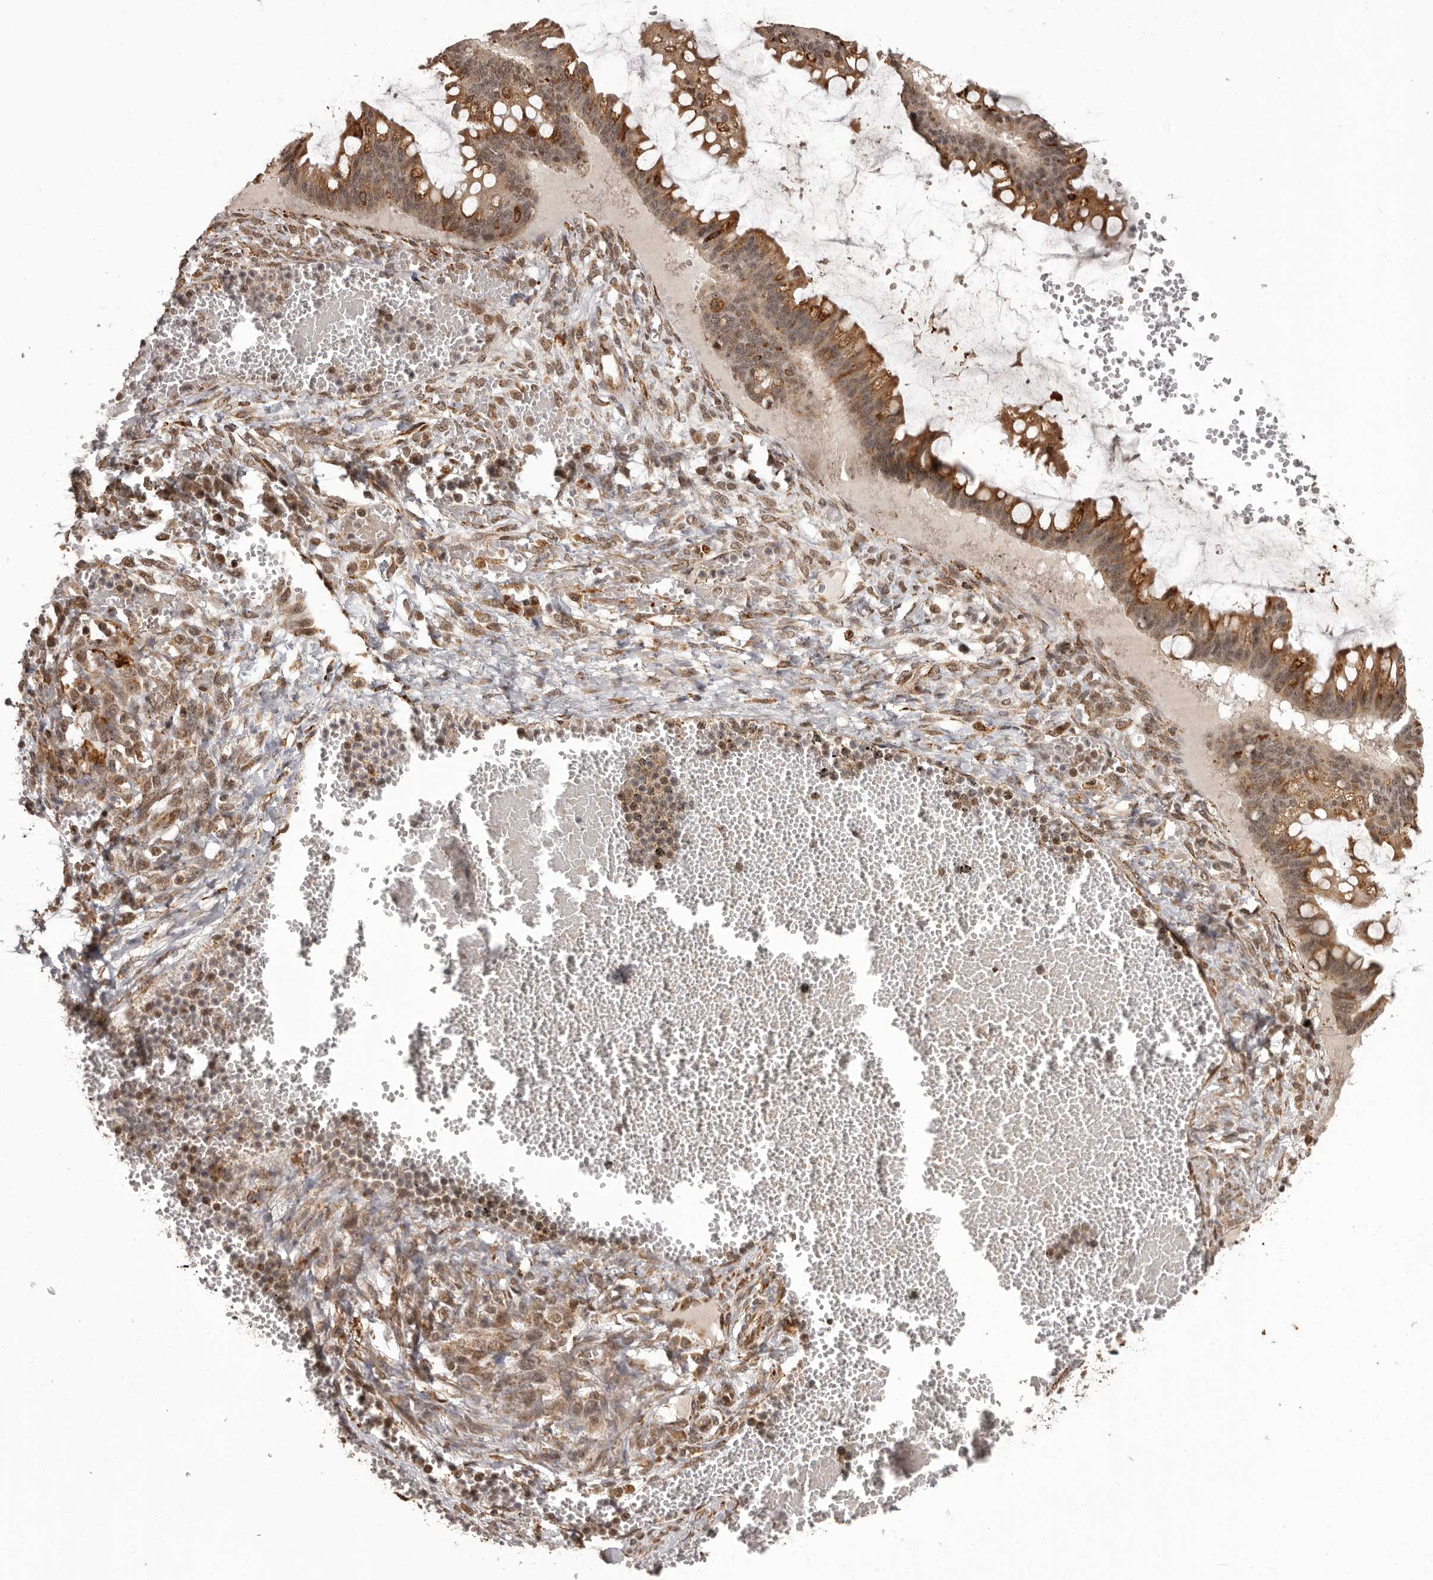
{"staining": {"intensity": "strong", "quantity": ">75%", "location": "cytoplasmic/membranous"}, "tissue": "ovarian cancer", "cell_type": "Tumor cells", "image_type": "cancer", "snomed": [{"axis": "morphology", "description": "Cystadenocarcinoma, mucinous, NOS"}, {"axis": "topography", "description": "Ovary"}], "caption": "Ovarian cancer (mucinous cystadenocarcinoma) stained for a protein (brown) reveals strong cytoplasmic/membranous positive expression in approximately >75% of tumor cells.", "gene": "IL32", "patient": {"sex": "female", "age": 73}}